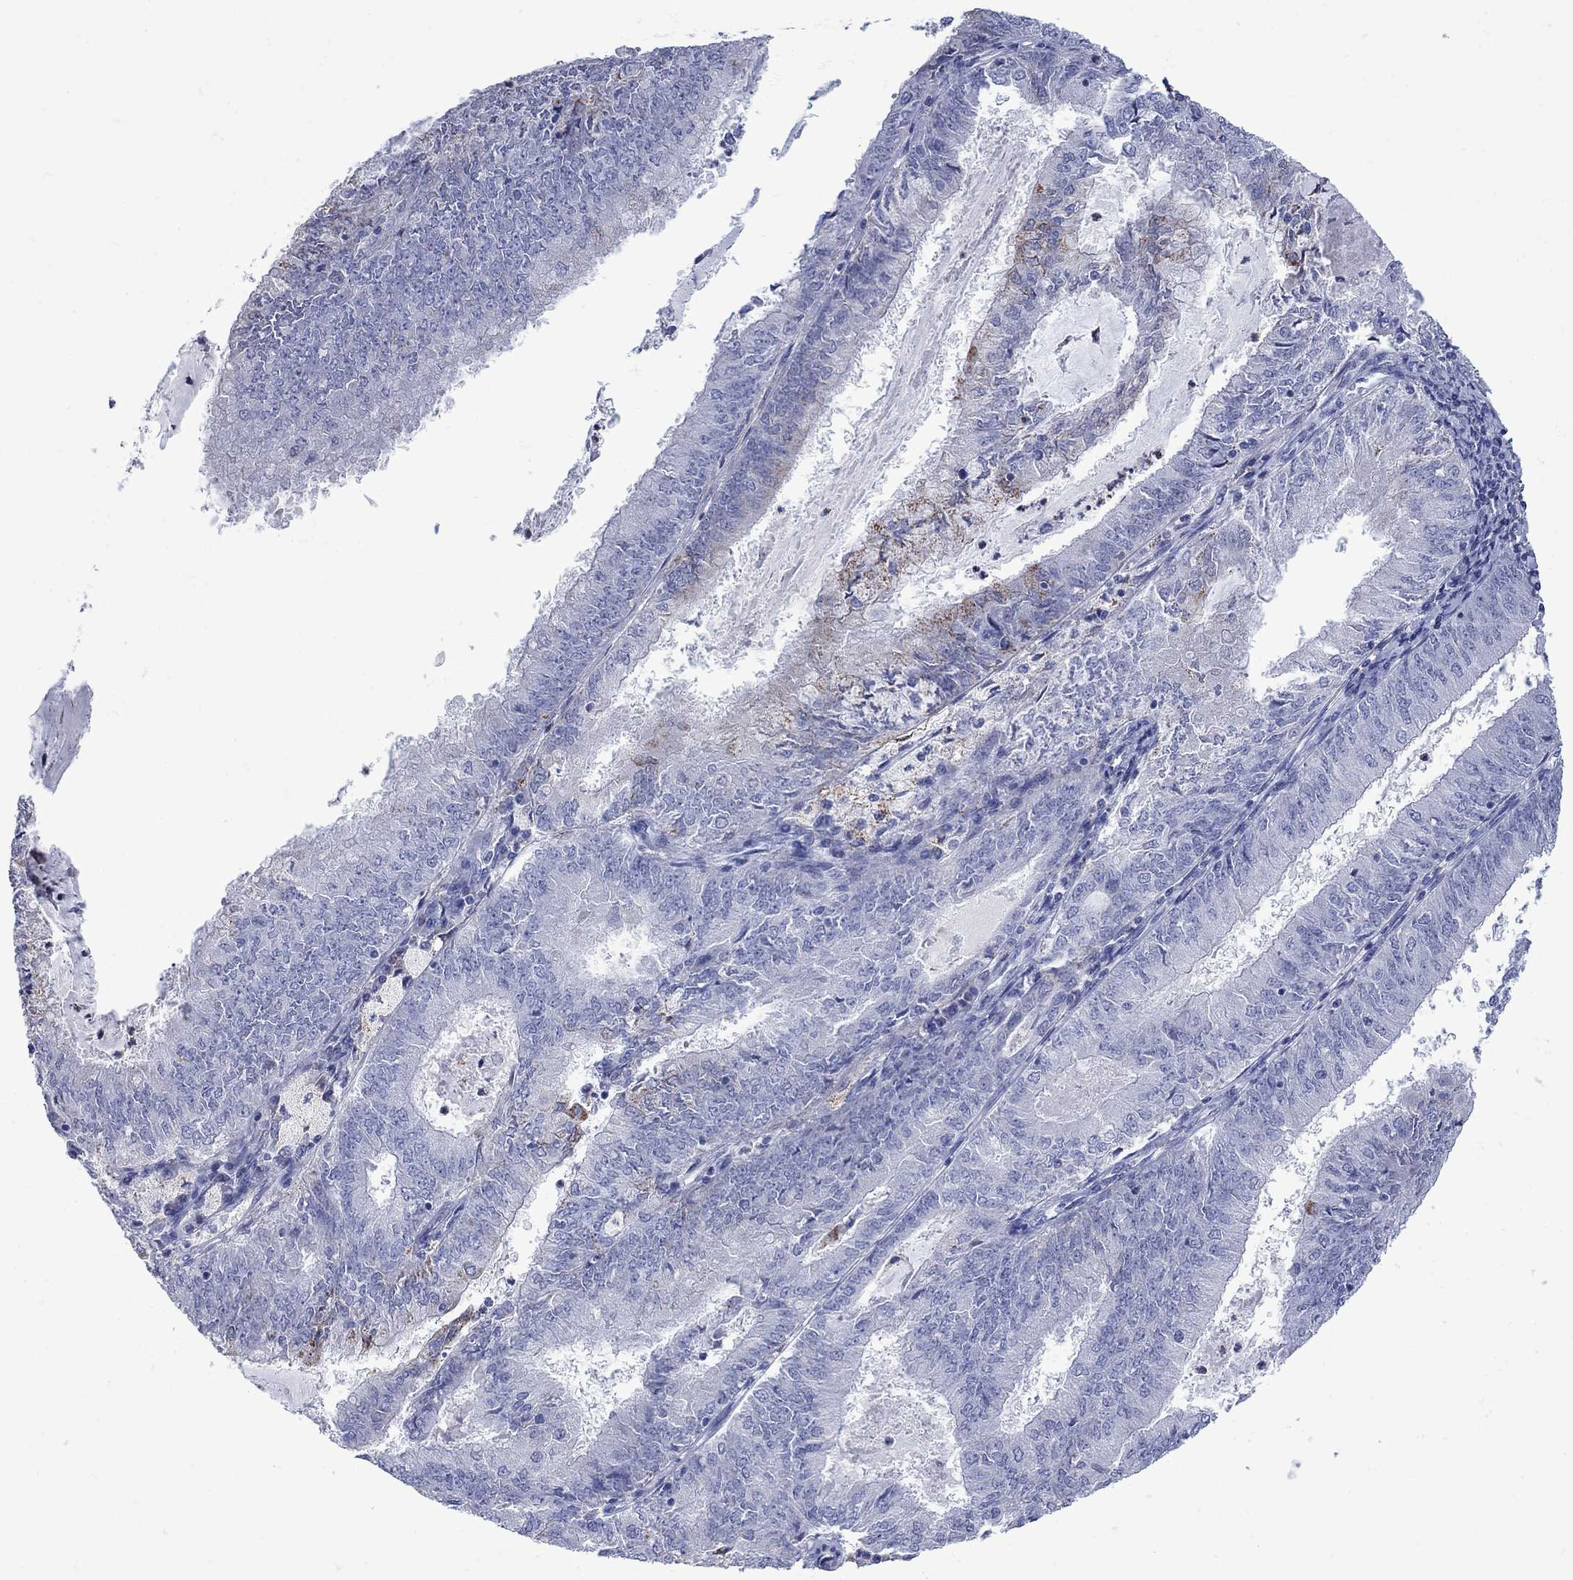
{"staining": {"intensity": "moderate", "quantity": "<25%", "location": "cytoplasmic/membranous"}, "tissue": "endometrial cancer", "cell_type": "Tumor cells", "image_type": "cancer", "snomed": [{"axis": "morphology", "description": "Adenocarcinoma, NOS"}, {"axis": "topography", "description": "Endometrium"}], "caption": "Endometrial cancer tissue displays moderate cytoplasmic/membranous expression in approximately <25% of tumor cells, visualized by immunohistochemistry.", "gene": "SESTD1", "patient": {"sex": "female", "age": 57}}